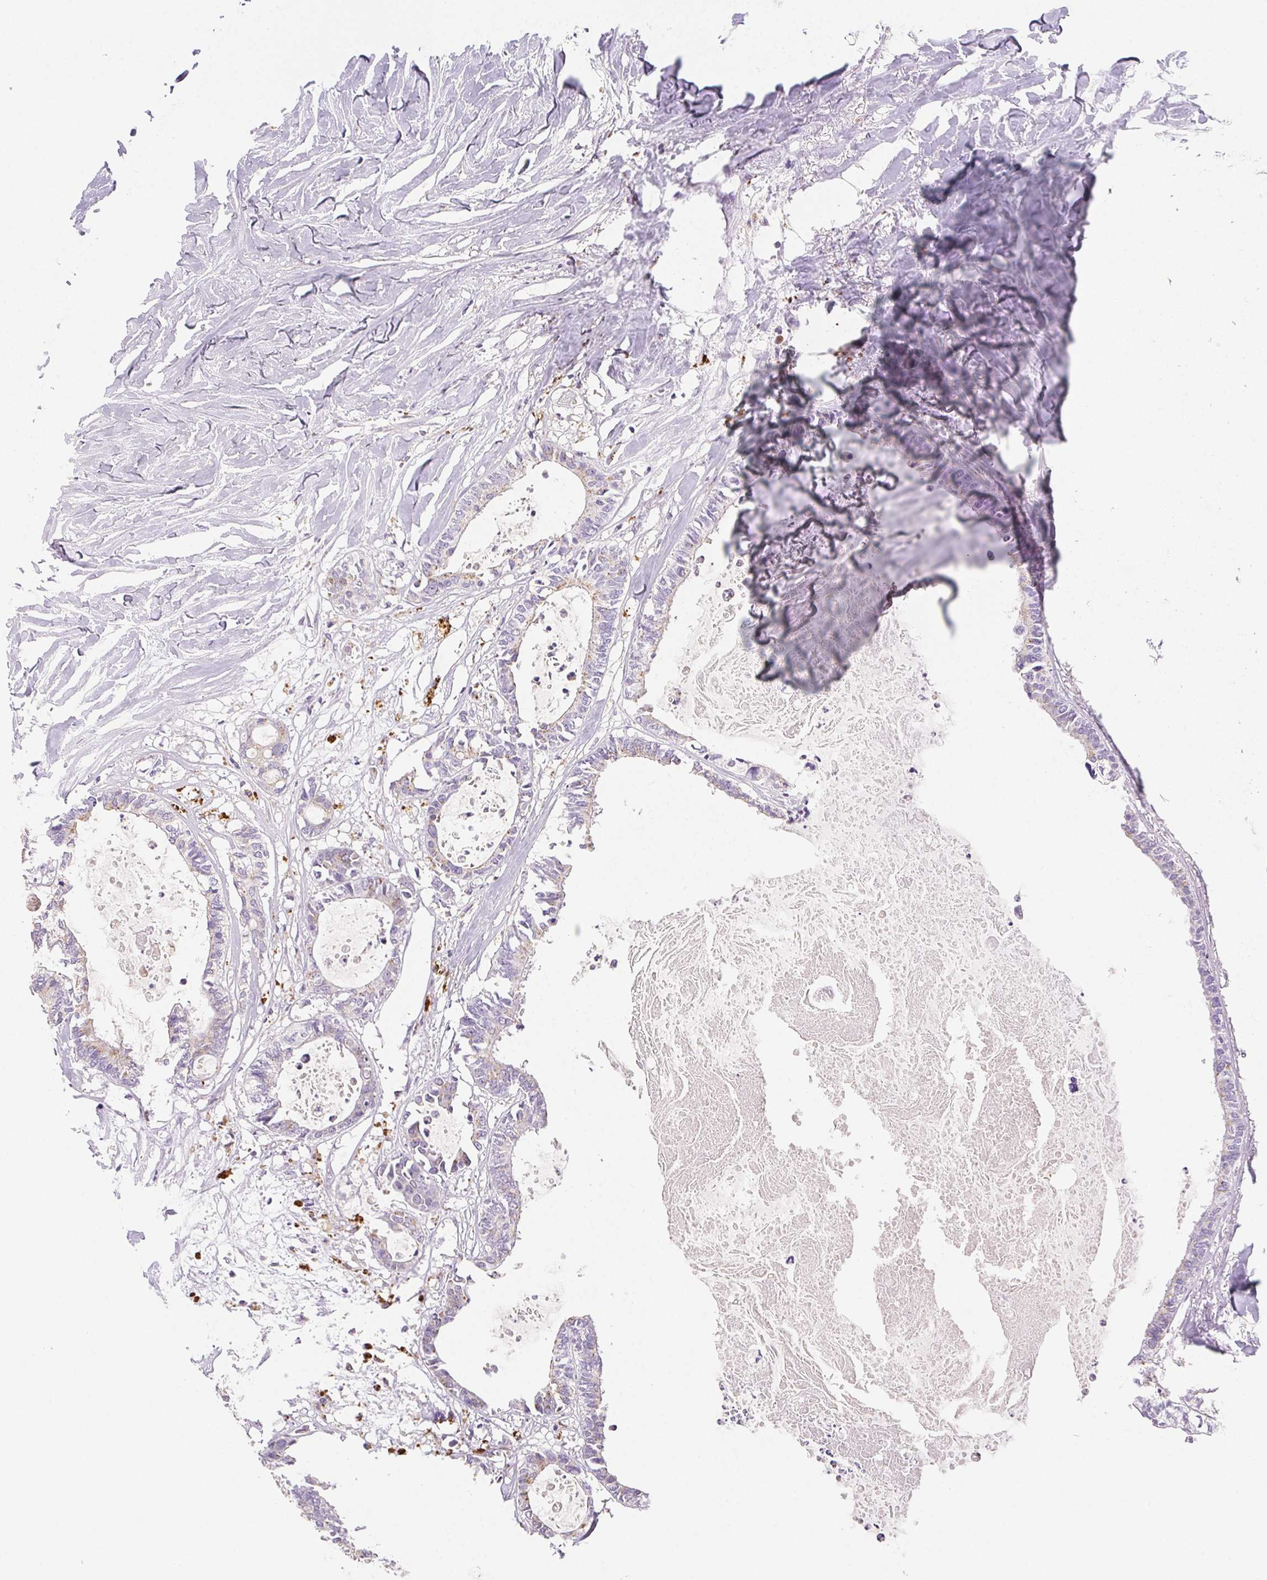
{"staining": {"intensity": "negative", "quantity": "none", "location": "none"}, "tissue": "colorectal cancer", "cell_type": "Tumor cells", "image_type": "cancer", "snomed": [{"axis": "morphology", "description": "Adenocarcinoma, NOS"}, {"axis": "topography", "description": "Colon"}, {"axis": "topography", "description": "Rectum"}], "caption": "Immunohistochemistry photomicrograph of neoplastic tissue: colorectal adenocarcinoma stained with DAB (3,3'-diaminobenzidine) shows no significant protein expression in tumor cells. The staining is performed using DAB (3,3'-diaminobenzidine) brown chromogen with nuclei counter-stained in using hematoxylin.", "gene": "LIPA", "patient": {"sex": "male", "age": 57}}